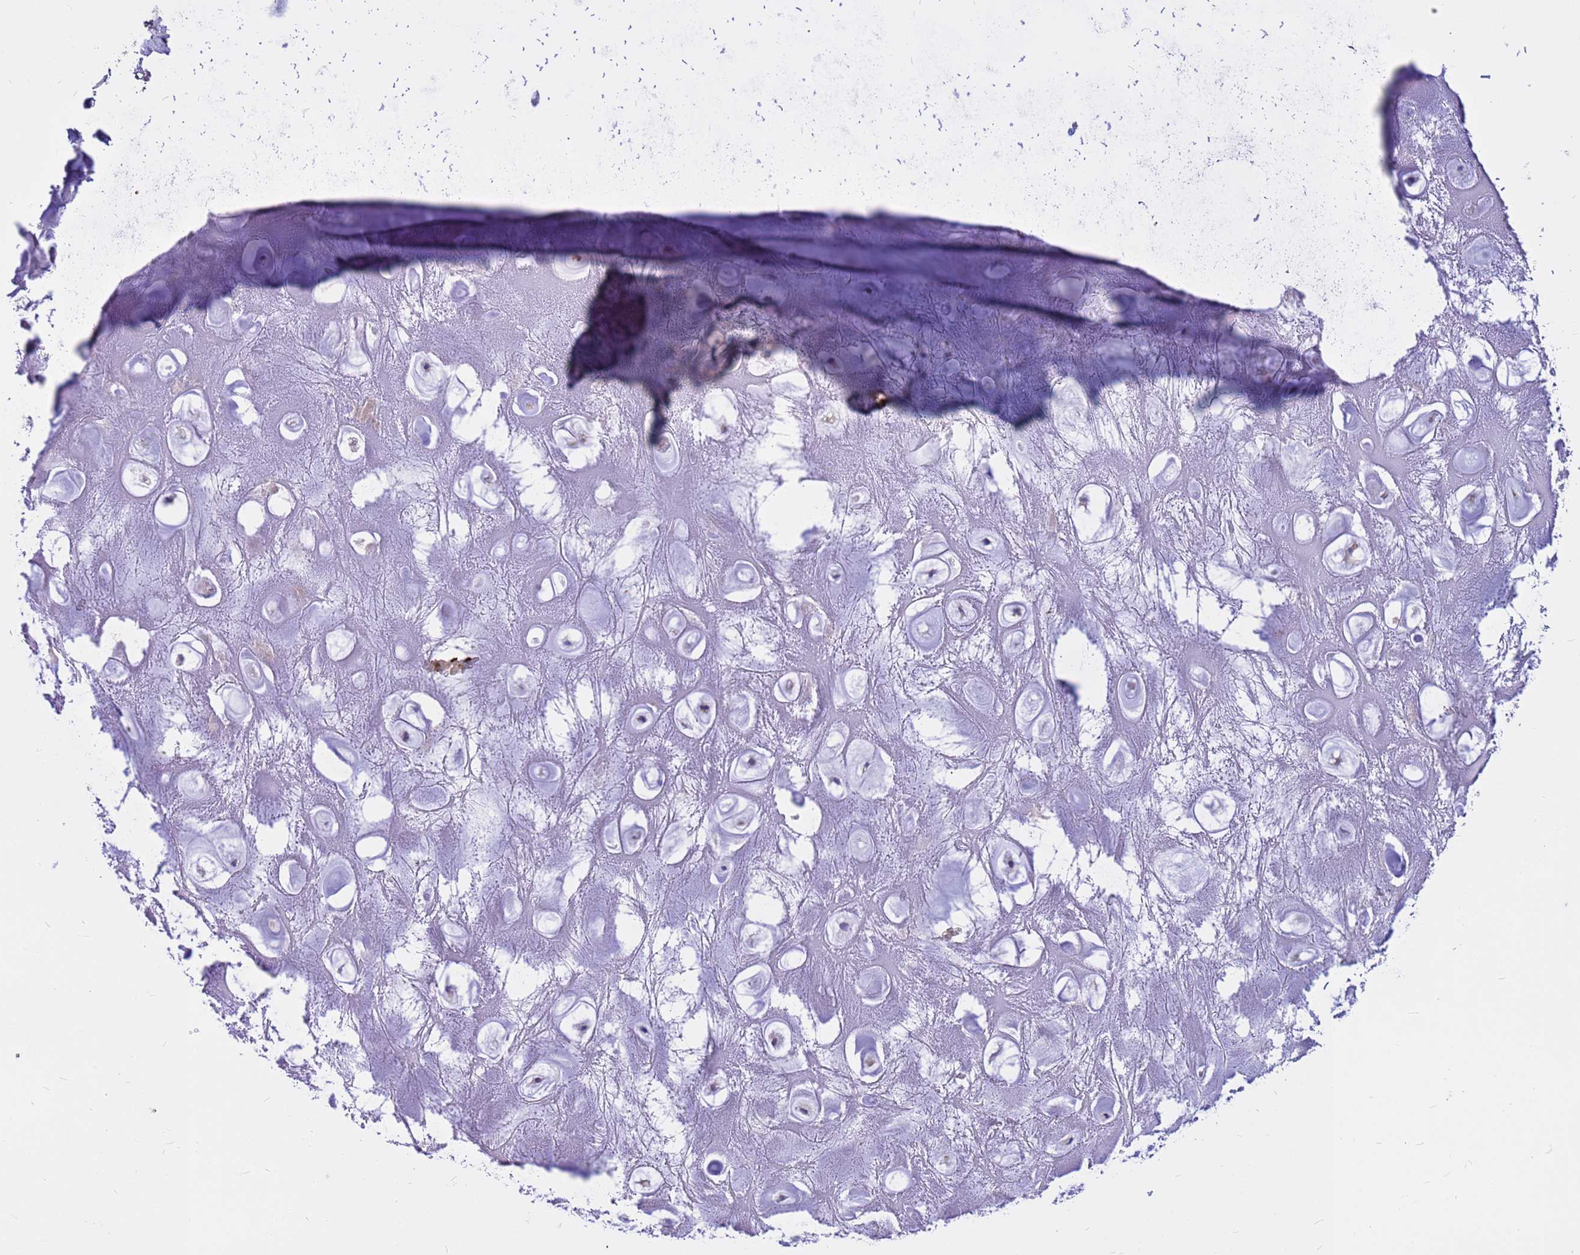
{"staining": {"intensity": "moderate", "quantity": "25%-75%", "location": "cytoplasmic/membranous"}, "tissue": "adipose tissue", "cell_type": "Adipocytes", "image_type": "normal", "snomed": [{"axis": "morphology", "description": "Normal tissue, NOS"}, {"axis": "topography", "description": "Cartilage tissue"}], "caption": "The image reveals staining of normal adipose tissue, revealing moderate cytoplasmic/membranous protein positivity (brown color) within adipocytes.", "gene": "CRHBP", "patient": {"sex": "male", "age": 81}}